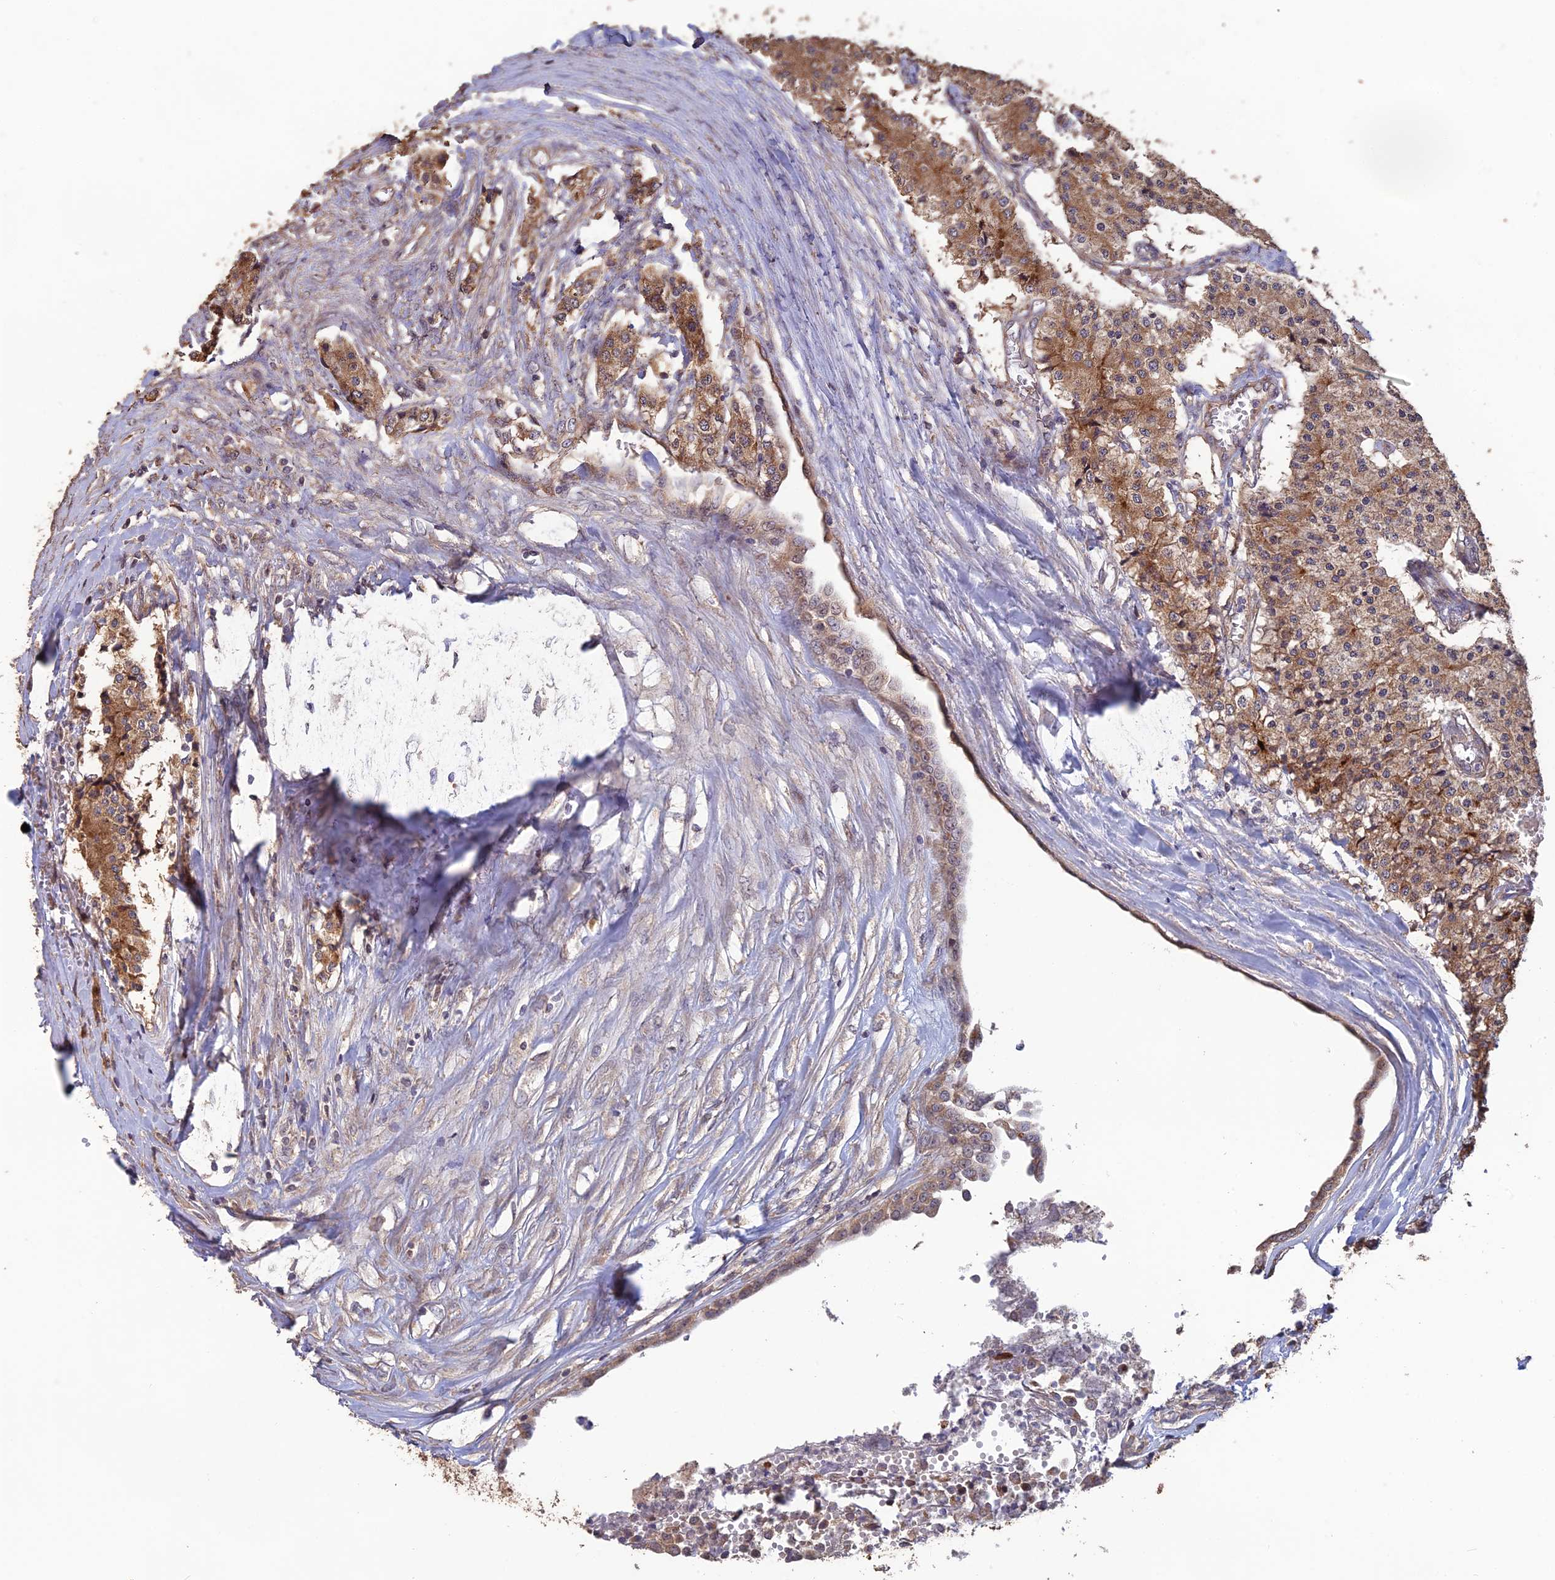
{"staining": {"intensity": "moderate", "quantity": ">75%", "location": "cytoplasmic/membranous"}, "tissue": "carcinoid", "cell_type": "Tumor cells", "image_type": "cancer", "snomed": [{"axis": "morphology", "description": "Carcinoid, malignant, NOS"}, {"axis": "topography", "description": "Colon"}], "caption": "Carcinoid stained with a protein marker shows moderate staining in tumor cells.", "gene": "SHISA5", "patient": {"sex": "female", "age": 52}}